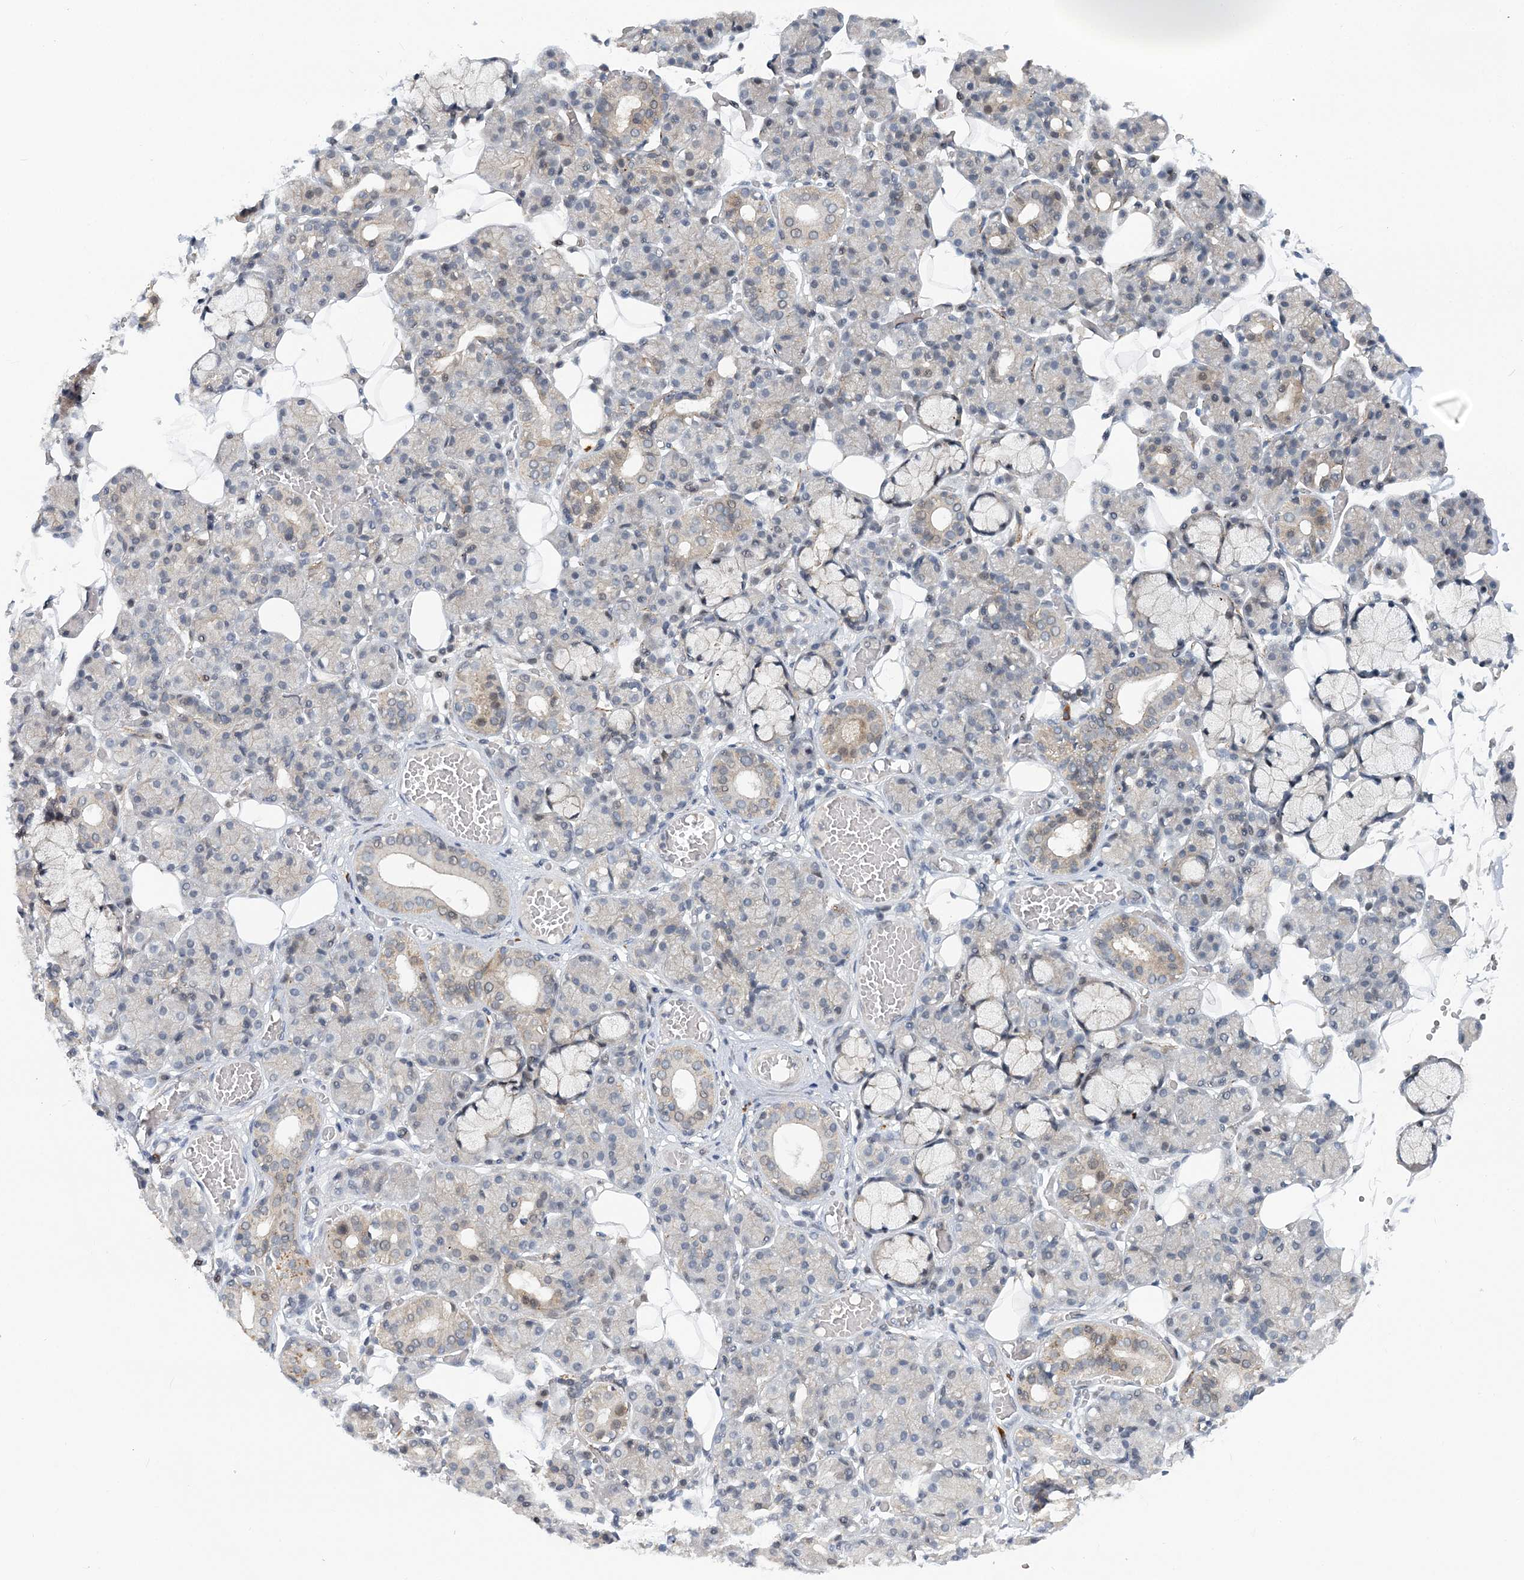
{"staining": {"intensity": "weak", "quantity": "<25%", "location": "cytoplasmic/membranous"}, "tissue": "salivary gland", "cell_type": "Glandular cells", "image_type": "normal", "snomed": [{"axis": "morphology", "description": "Normal tissue, NOS"}, {"axis": "topography", "description": "Salivary gland"}], "caption": "Immunohistochemistry (IHC) photomicrograph of unremarkable salivary gland: salivary gland stained with DAB displays no significant protein expression in glandular cells.", "gene": "HYCC2", "patient": {"sex": "male", "age": 63}}